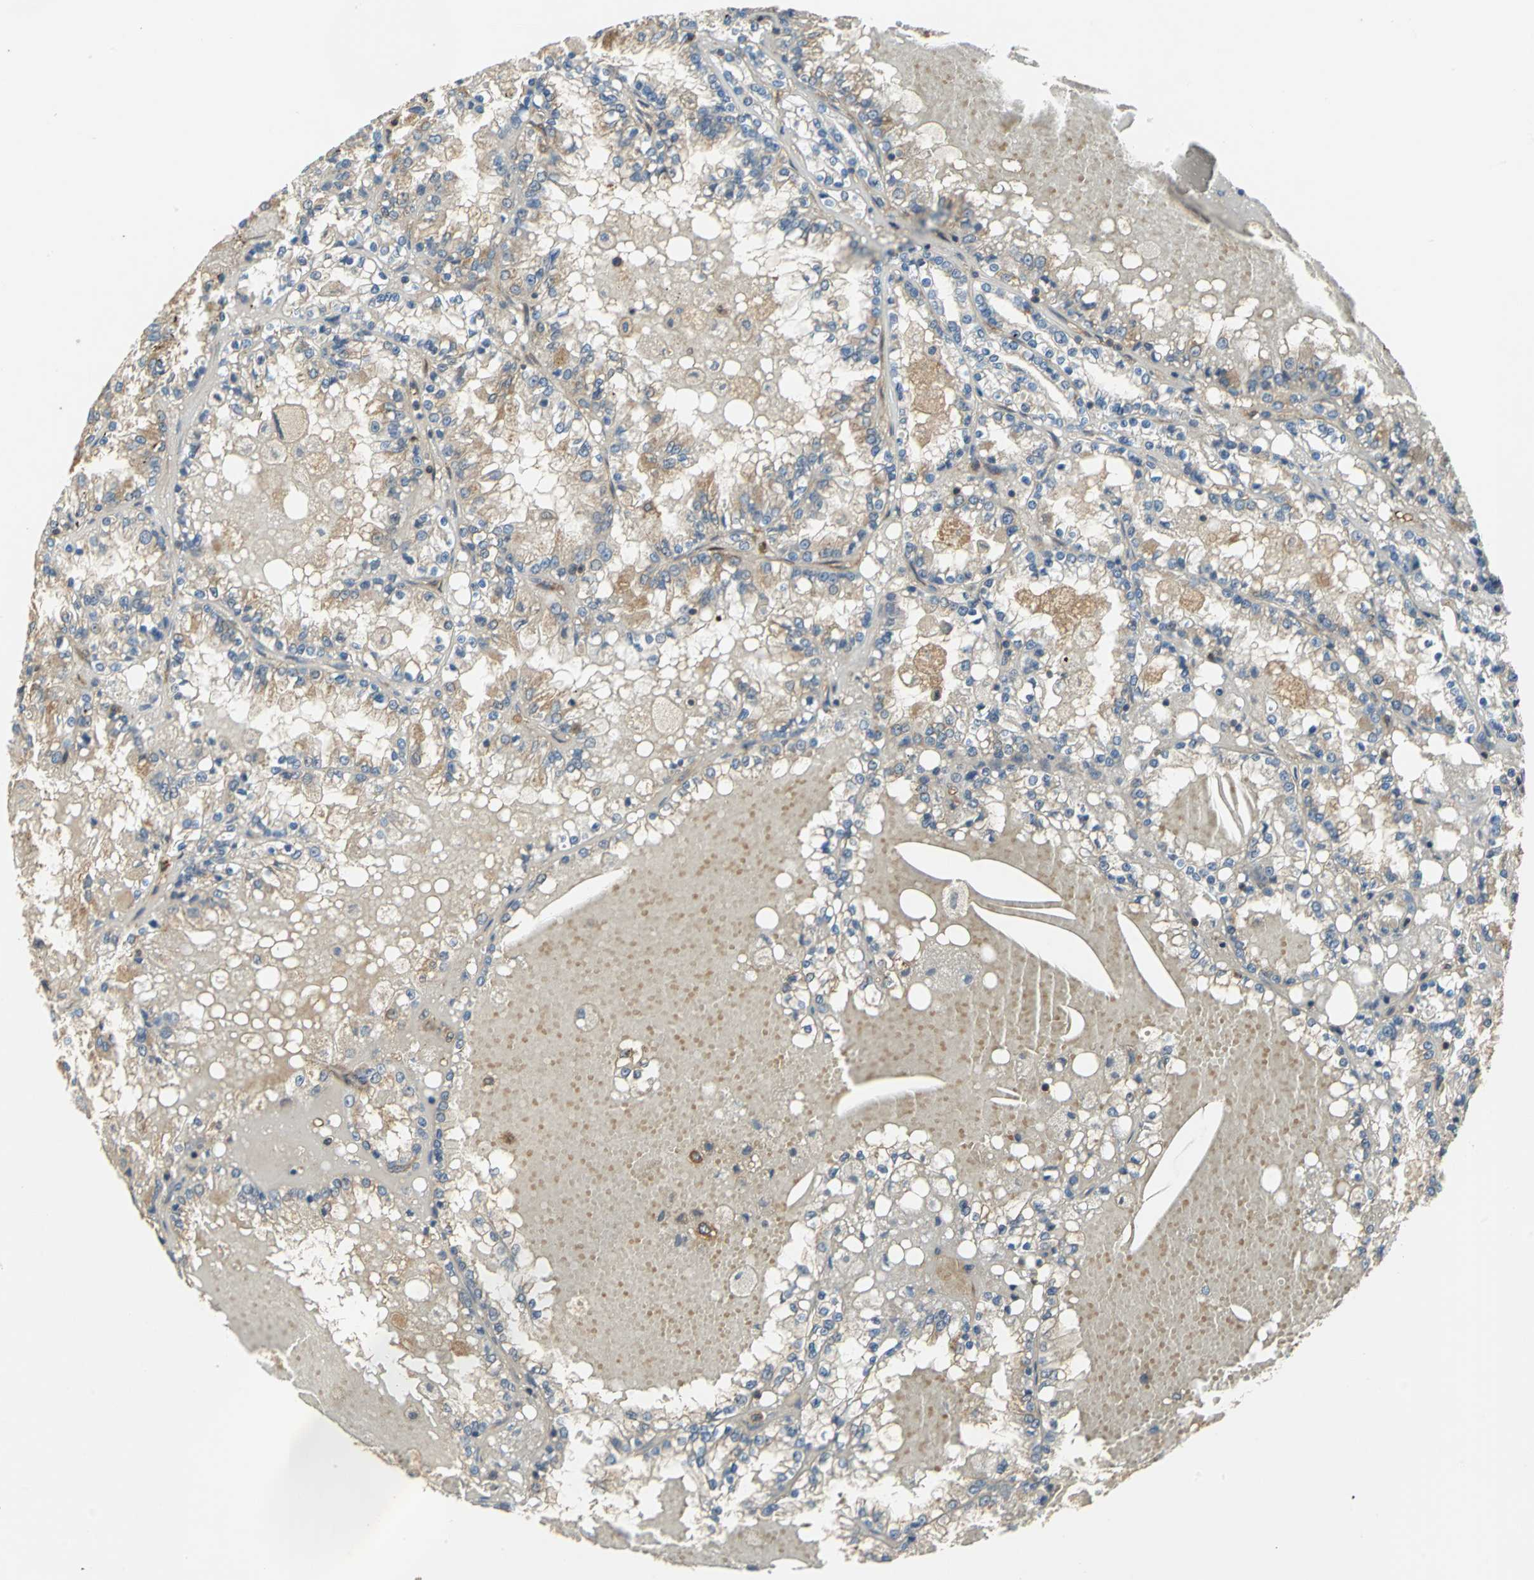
{"staining": {"intensity": "weak", "quantity": "25%-75%", "location": "cytoplasmic/membranous"}, "tissue": "renal cancer", "cell_type": "Tumor cells", "image_type": "cancer", "snomed": [{"axis": "morphology", "description": "Adenocarcinoma, NOS"}, {"axis": "topography", "description": "Kidney"}], "caption": "An IHC image of tumor tissue is shown. Protein staining in brown highlights weak cytoplasmic/membranous positivity in renal adenocarcinoma within tumor cells.", "gene": "EMCN", "patient": {"sex": "female", "age": 56}}